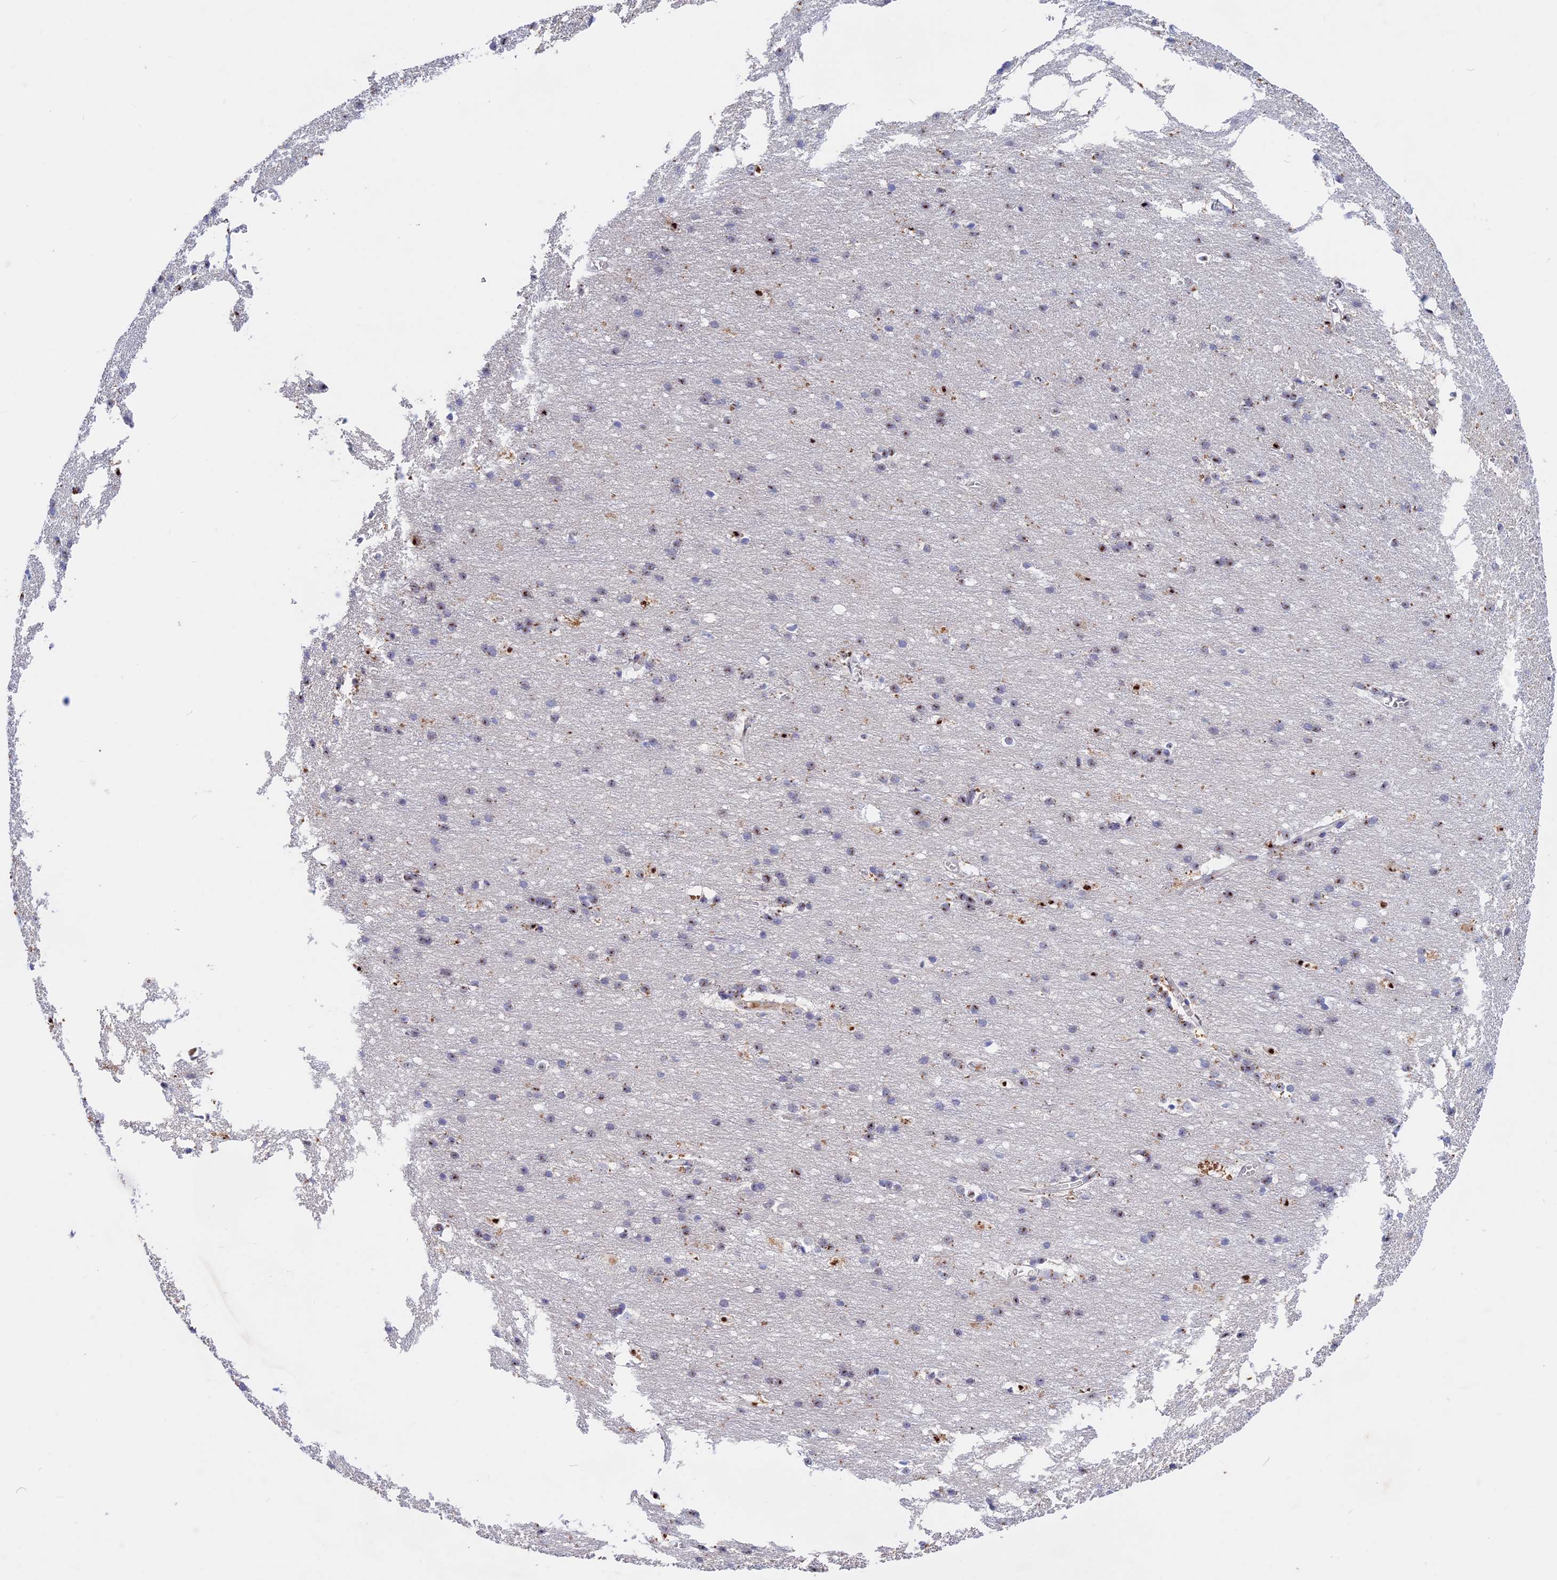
{"staining": {"intensity": "weak", "quantity": "25%-75%", "location": "cytoplasmic/membranous"}, "tissue": "cerebral cortex", "cell_type": "Endothelial cells", "image_type": "normal", "snomed": [{"axis": "morphology", "description": "Normal tissue, NOS"}, {"axis": "topography", "description": "Cerebral cortex"}], "caption": "Benign cerebral cortex displays weak cytoplasmic/membranous expression in about 25%-75% of endothelial cells, visualized by immunohistochemistry. (DAB (3,3'-diaminobenzidine) IHC with brightfield microscopy, high magnification).", "gene": "GK5", "patient": {"sex": "male", "age": 54}}